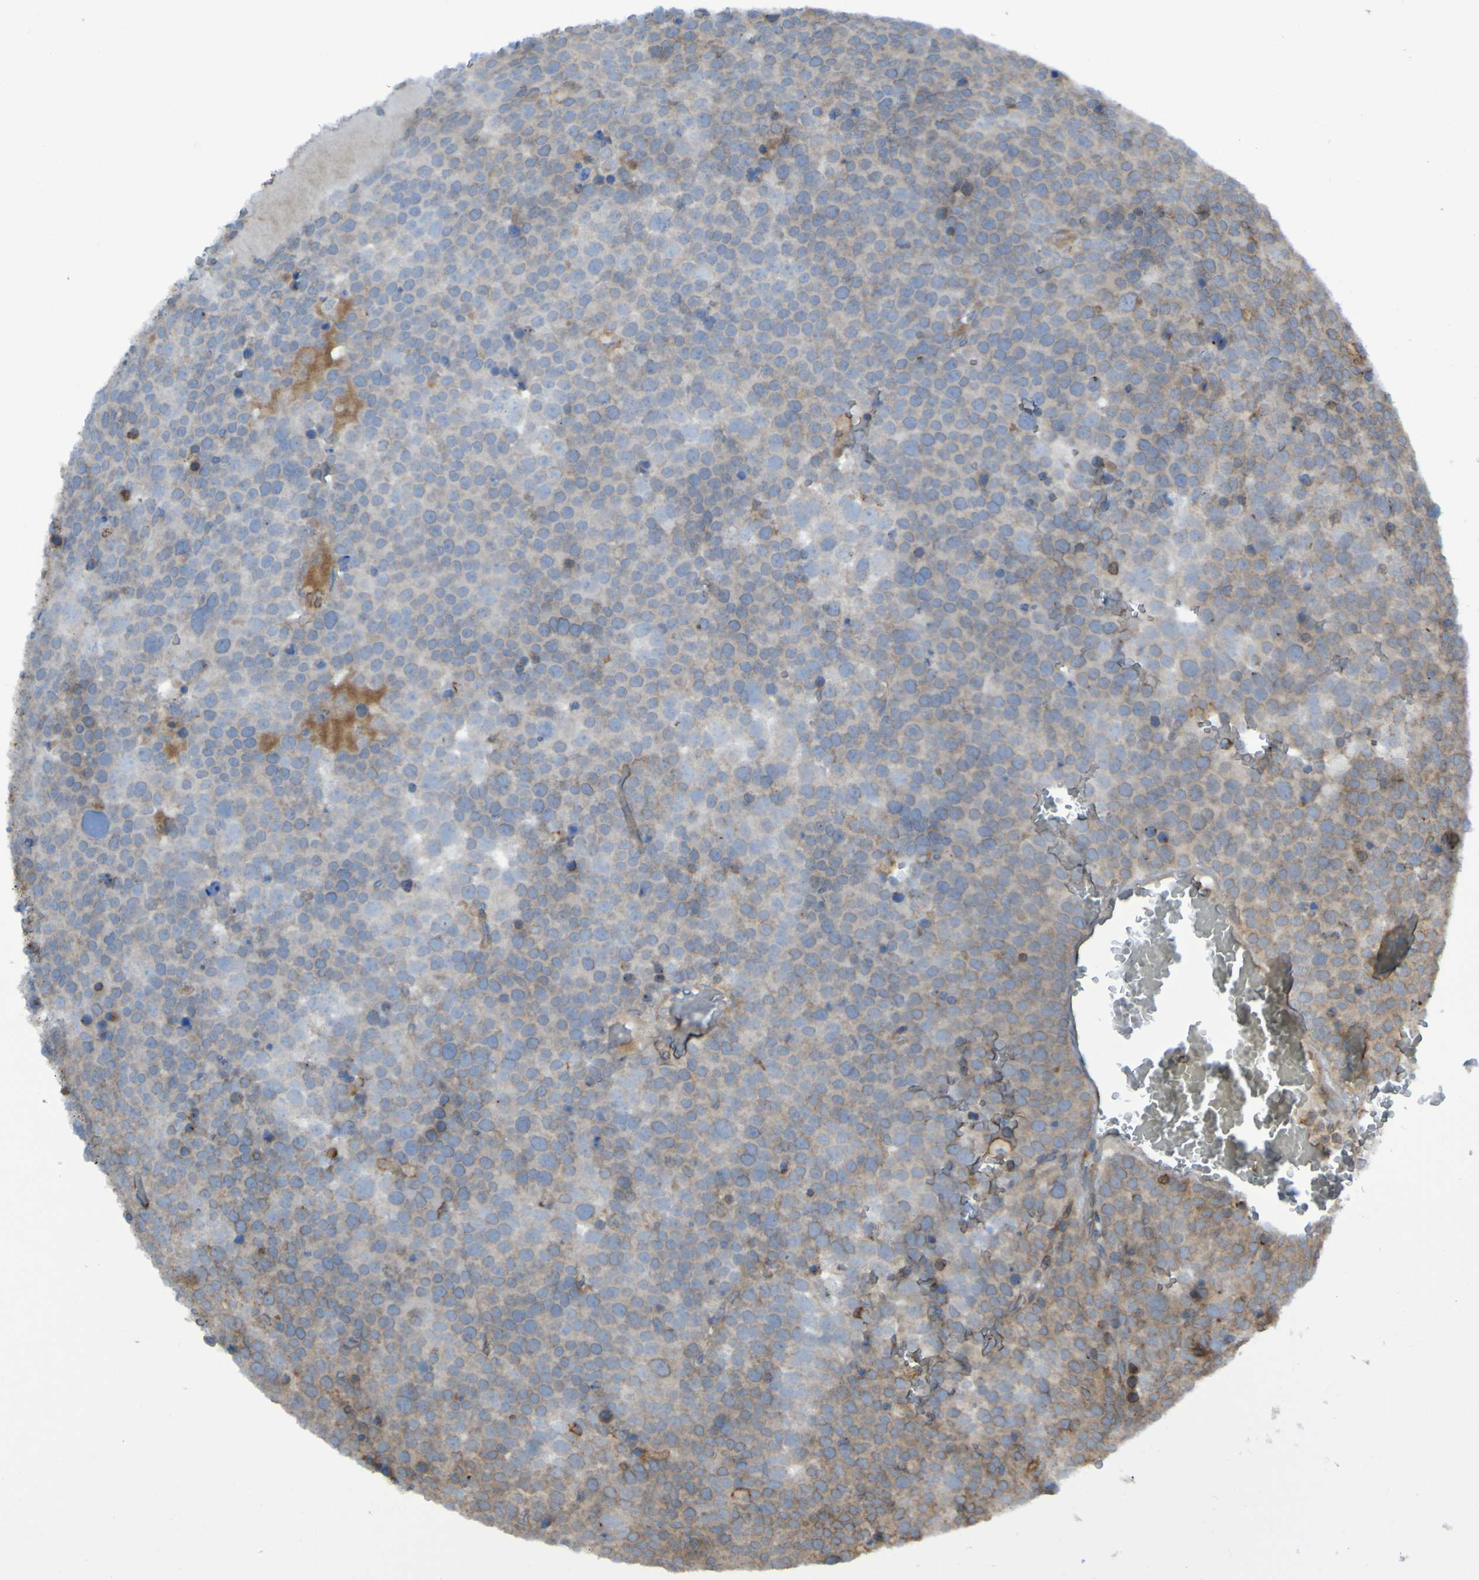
{"staining": {"intensity": "moderate", "quantity": "<25%", "location": "cytoplasmic/membranous,nuclear"}, "tissue": "testis cancer", "cell_type": "Tumor cells", "image_type": "cancer", "snomed": [{"axis": "morphology", "description": "Seminoma, NOS"}, {"axis": "topography", "description": "Testis"}], "caption": "Immunohistochemistry of human testis seminoma demonstrates low levels of moderate cytoplasmic/membranous and nuclear positivity in approximately <25% of tumor cells.", "gene": "PDGFB", "patient": {"sex": "male", "age": 71}}